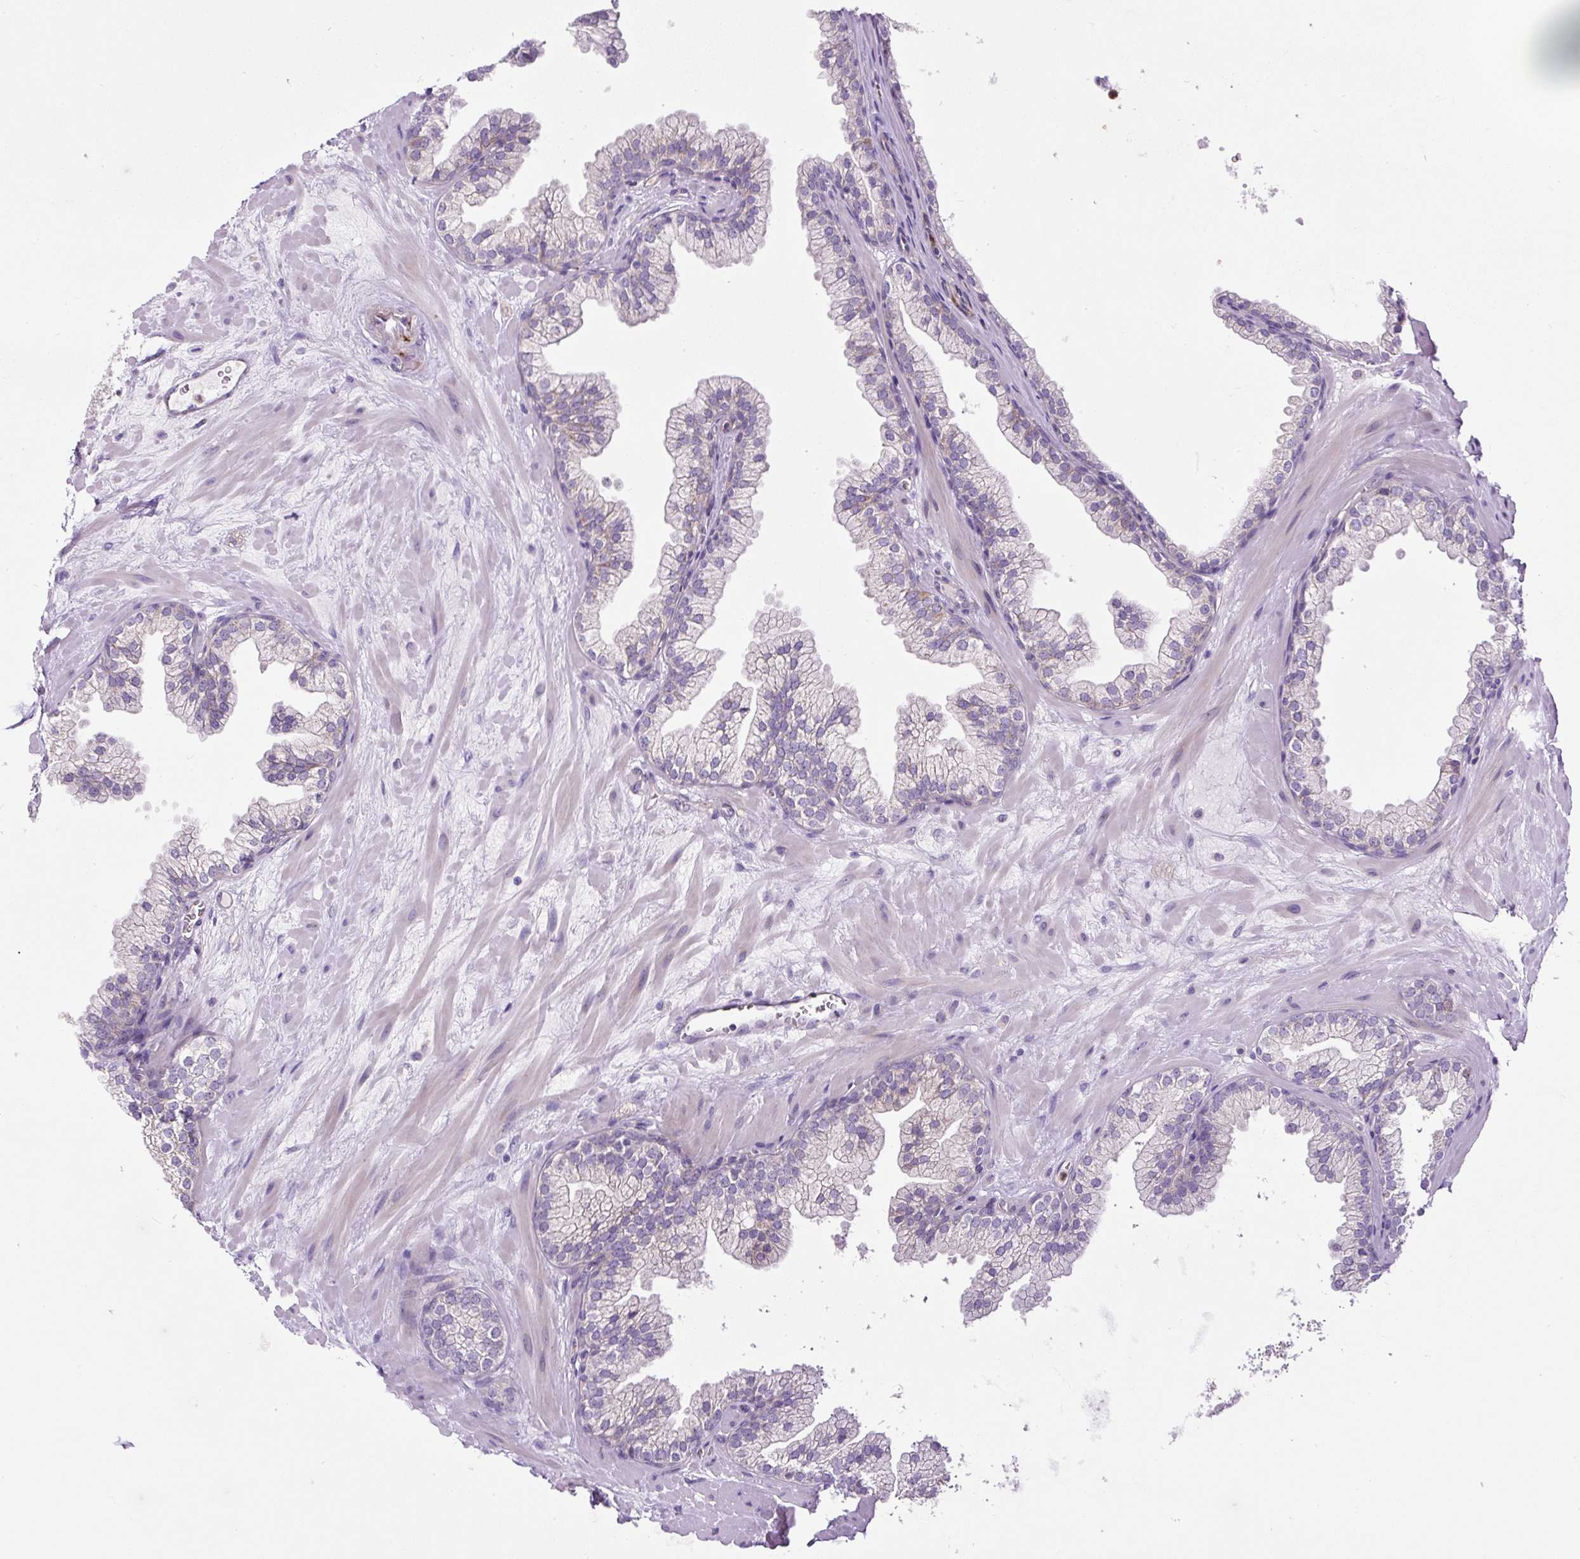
{"staining": {"intensity": "negative", "quantity": "none", "location": "none"}, "tissue": "prostate", "cell_type": "Glandular cells", "image_type": "normal", "snomed": [{"axis": "morphology", "description": "Normal tissue, NOS"}, {"axis": "topography", "description": "Prostate"}, {"axis": "topography", "description": "Peripheral nerve tissue"}], "caption": "IHC image of normal prostate: human prostate stained with DAB (3,3'-diaminobenzidine) reveals no significant protein expression in glandular cells.", "gene": "HPS4", "patient": {"sex": "male", "age": 61}}